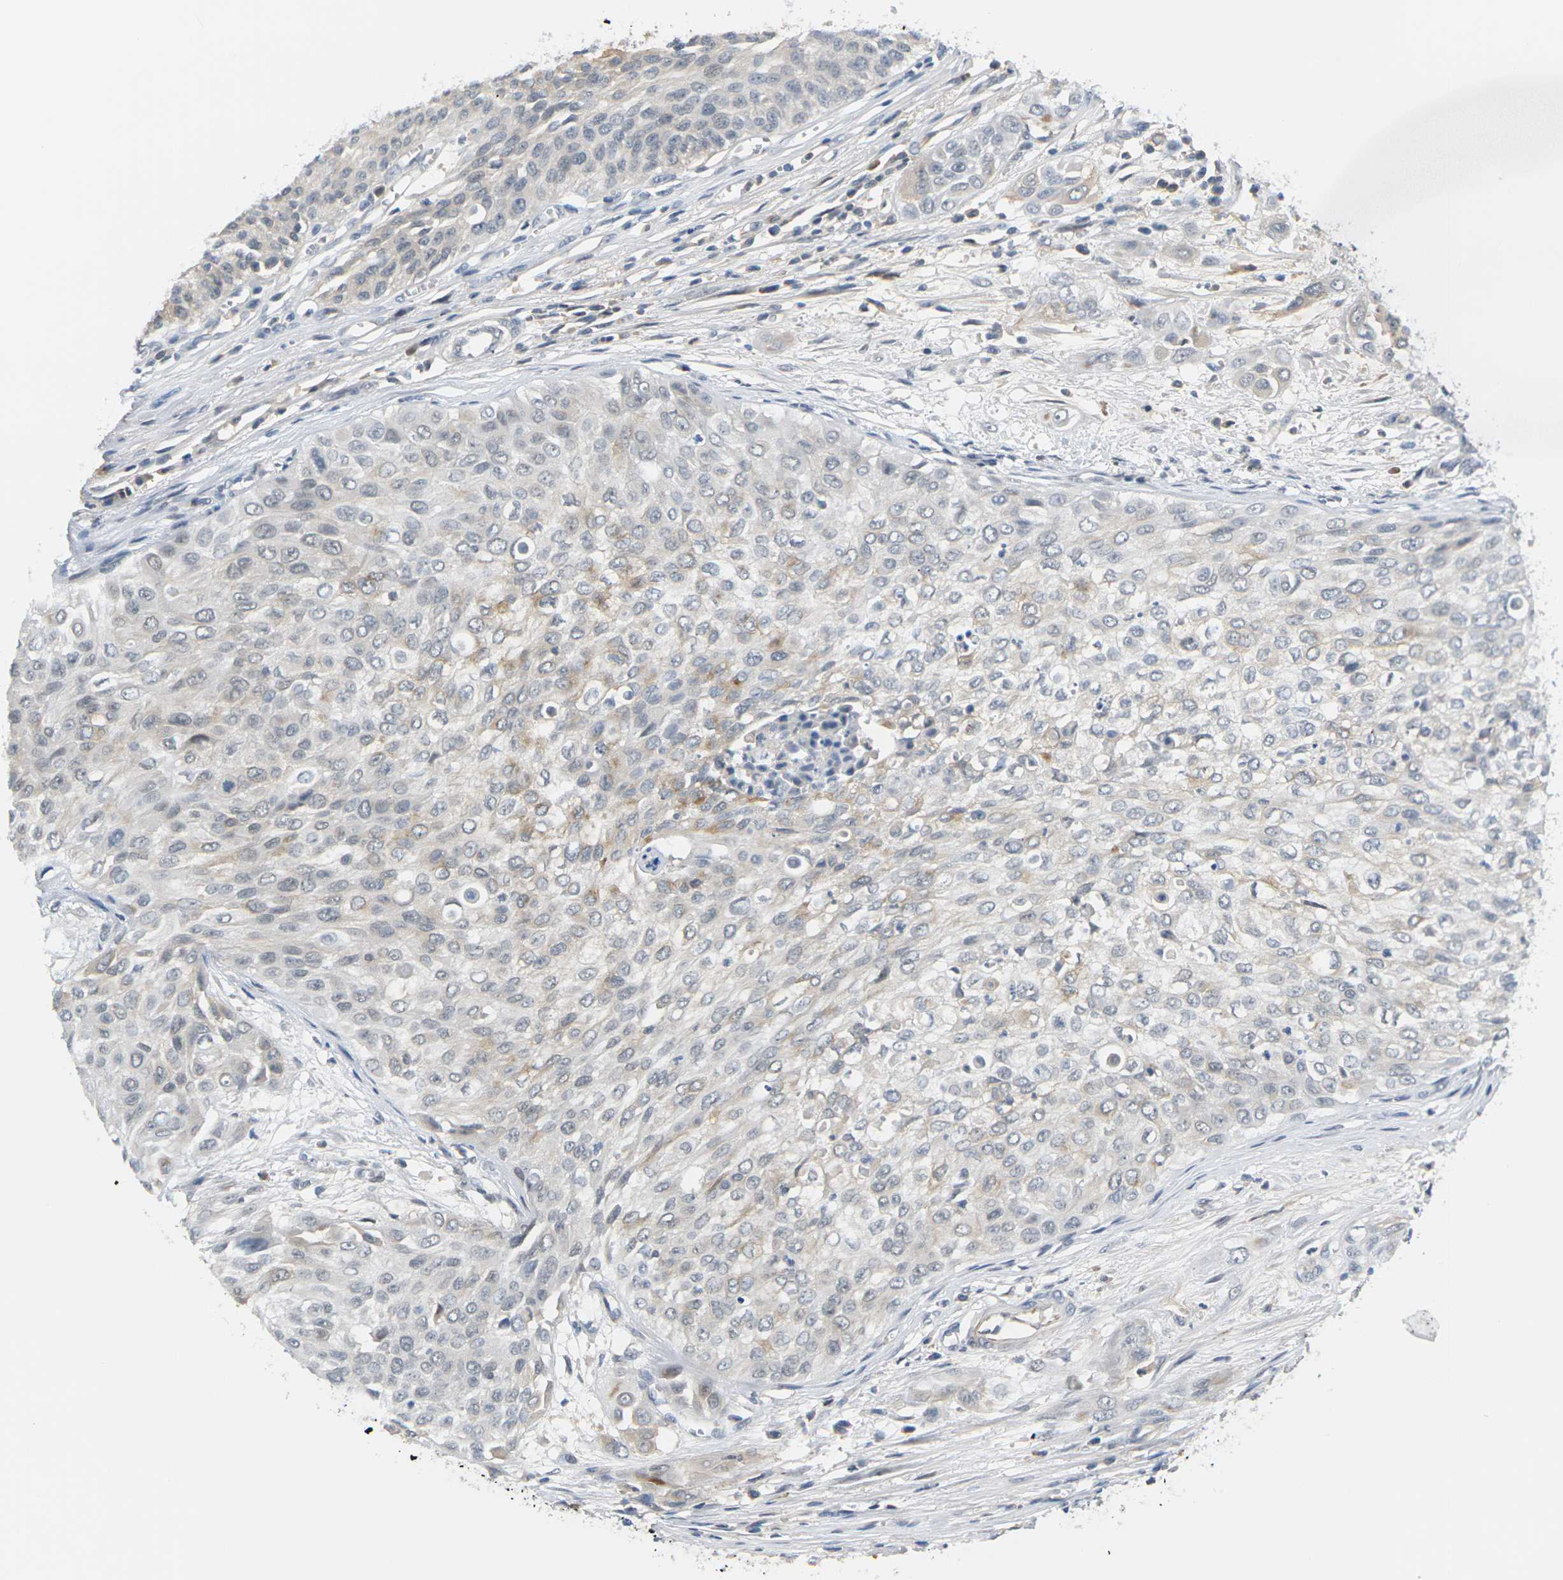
{"staining": {"intensity": "moderate", "quantity": "<25%", "location": "cytoplasmic/membranous"}, "tissue": "urothelial cancer", "cell_type": "Tumor cells", "image_type": "cancer", "snomed": [{"axis": "morphology", "description": "Urothelial carcinoma, High grade"}, {"axis": "topography", "description": "Urinary bladder"}], "caption": "Immunohistochemical staining of urothelial carcinoma (high-grade) reveals moderate cytoplasmic/membranous protein positivity in about <25% of tumor cells.", "gene": "PKP2", "patient": {"sex": "male", "age": 57}}